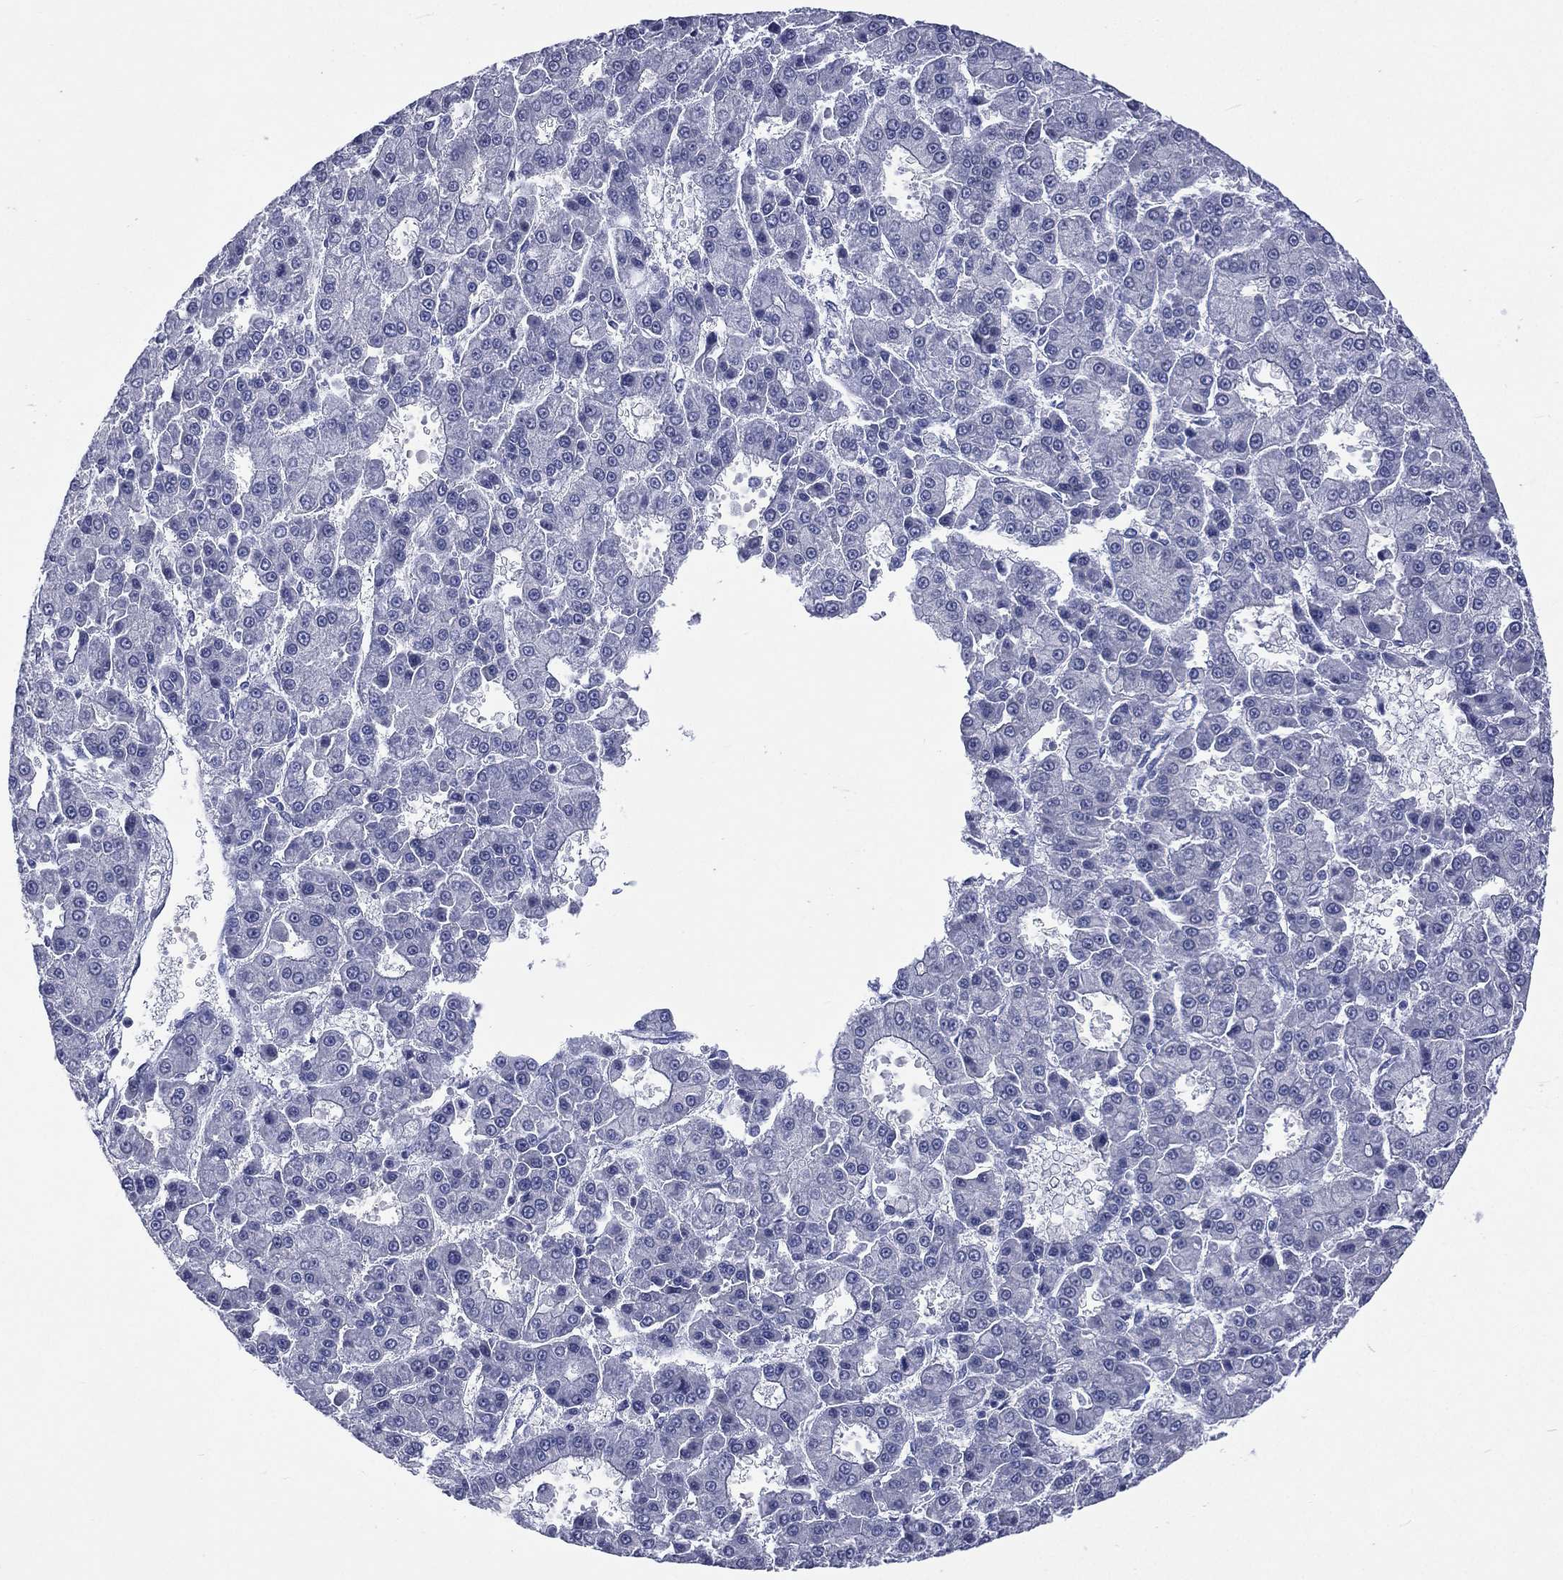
{"staining": {"intensity": "negative", "quantity": "none", "location": "none"}, "tissue": "liver cancer", "cell_type": "Tumor cells", "image_type": "cancer", "snomed": [{"axis": "morphology", "description": "Carcinoma, Hepatocellular, NOS"}, {"axis": "topography", "description": "Liver"}], "caption": "DAB immunohistochemical staining of liver cancer exhibits no significant staining in tumor cells.", "gene": "SSX1", "patient": {"sex": "male", "age": 70}}